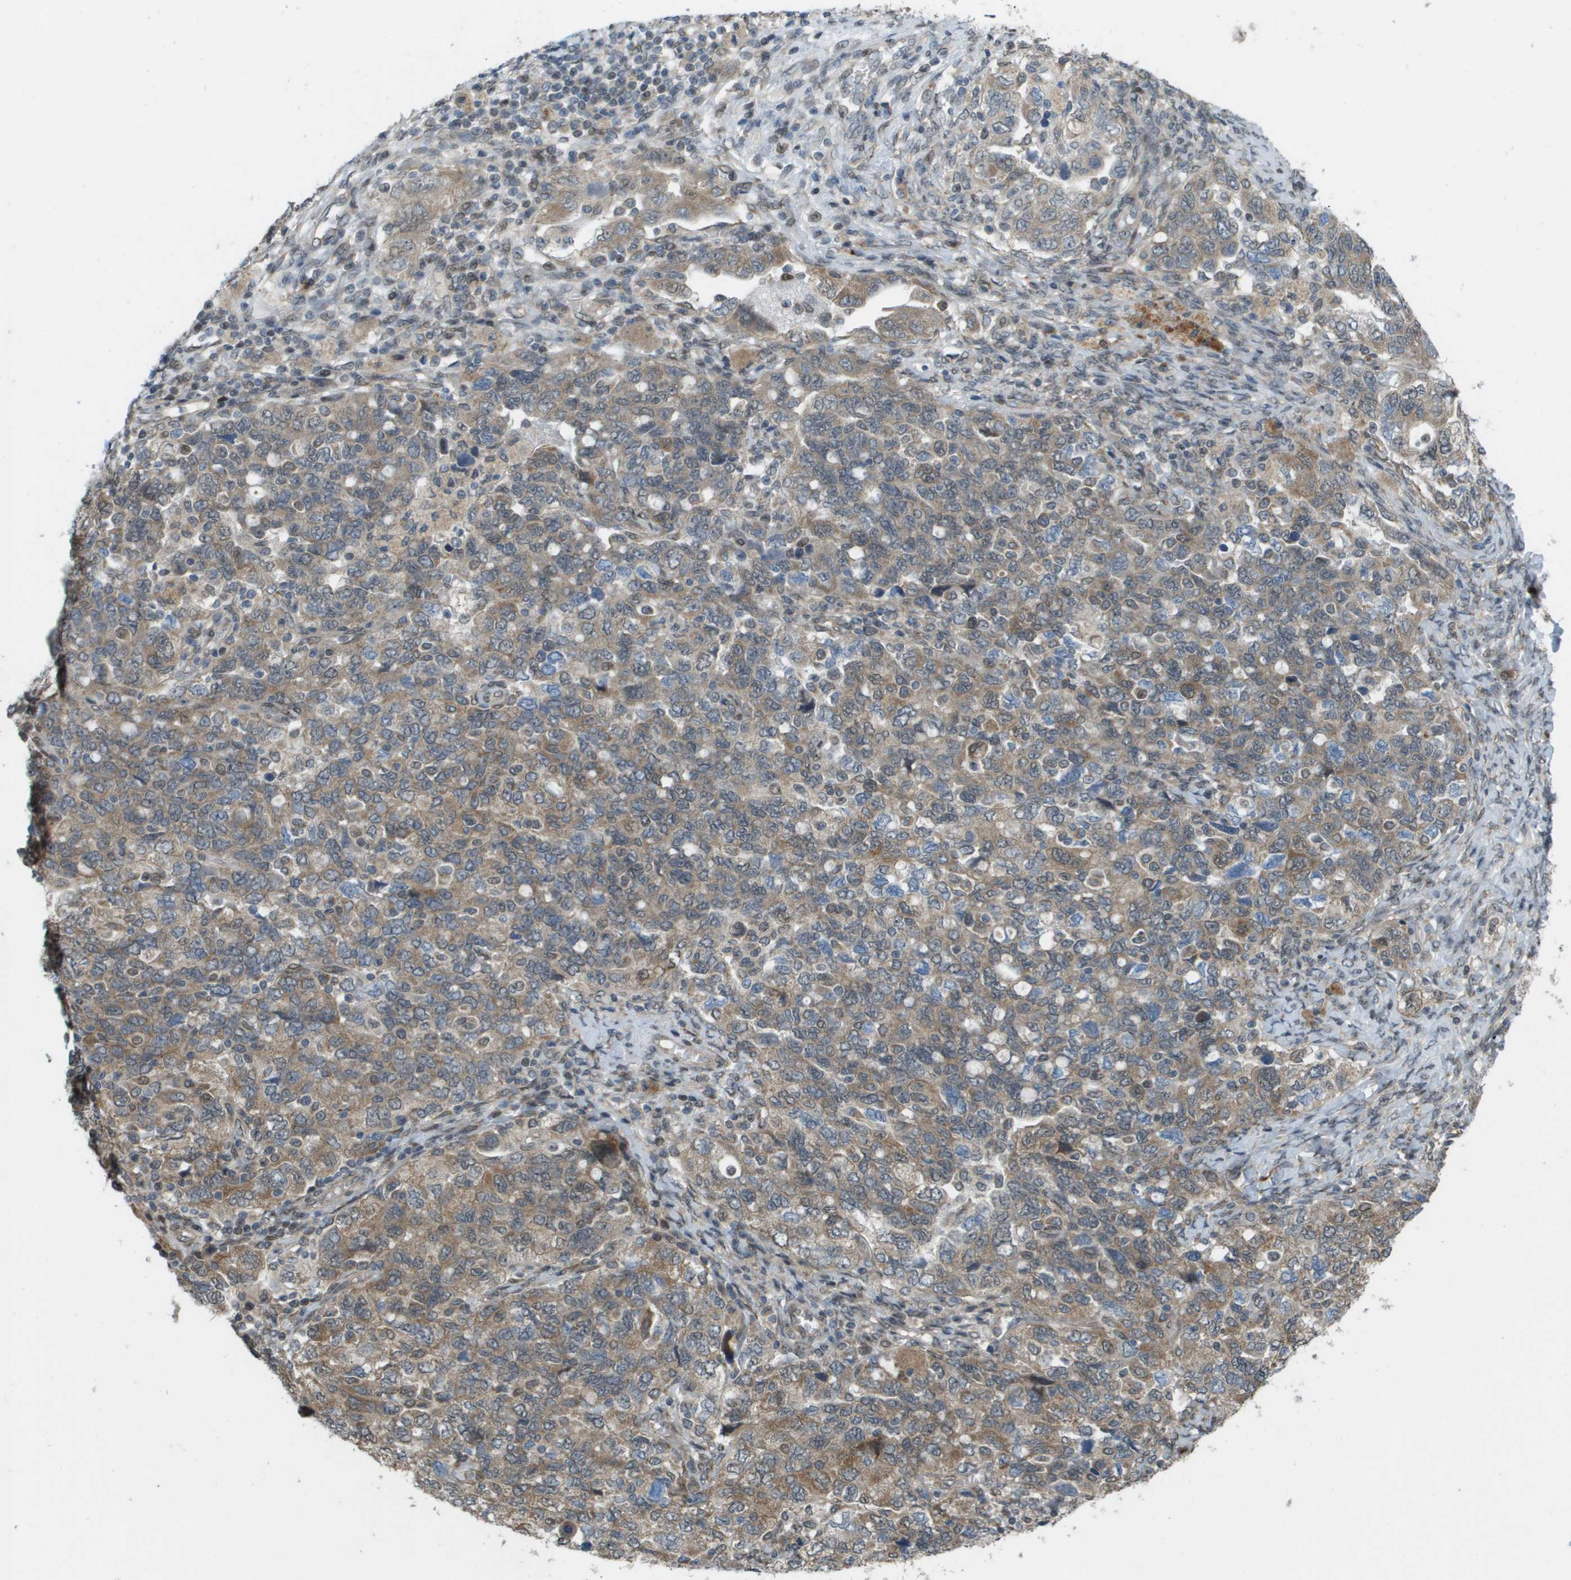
{"staining": {"intensity": "weak", "quantity": ">75%", "location": "cytoplasmic/membranous"}, "tissue": "ovarian cancer", "cell_type": "Tumor cells", "image_type": "cancer", "snomed": [{"axis": "morphology", "description": "Carcinoma, NOS"}, {"axis": "morphology", "description": "Cystadenocarcinoma, serous, NOS"}, {"axis": "topography", "description": "Ovary"}], "caption": "This image reveals carcinoma (ovarian) stained with immunohistochemistry (IHC) to label a protein in brown. The cytoplasmic/membranous of tumor cells show weak positivity for the protein. Nuclei are counter-stained blue.", "gene": "IFNLR1", "patient": {"sex": "female", "age": 69}}